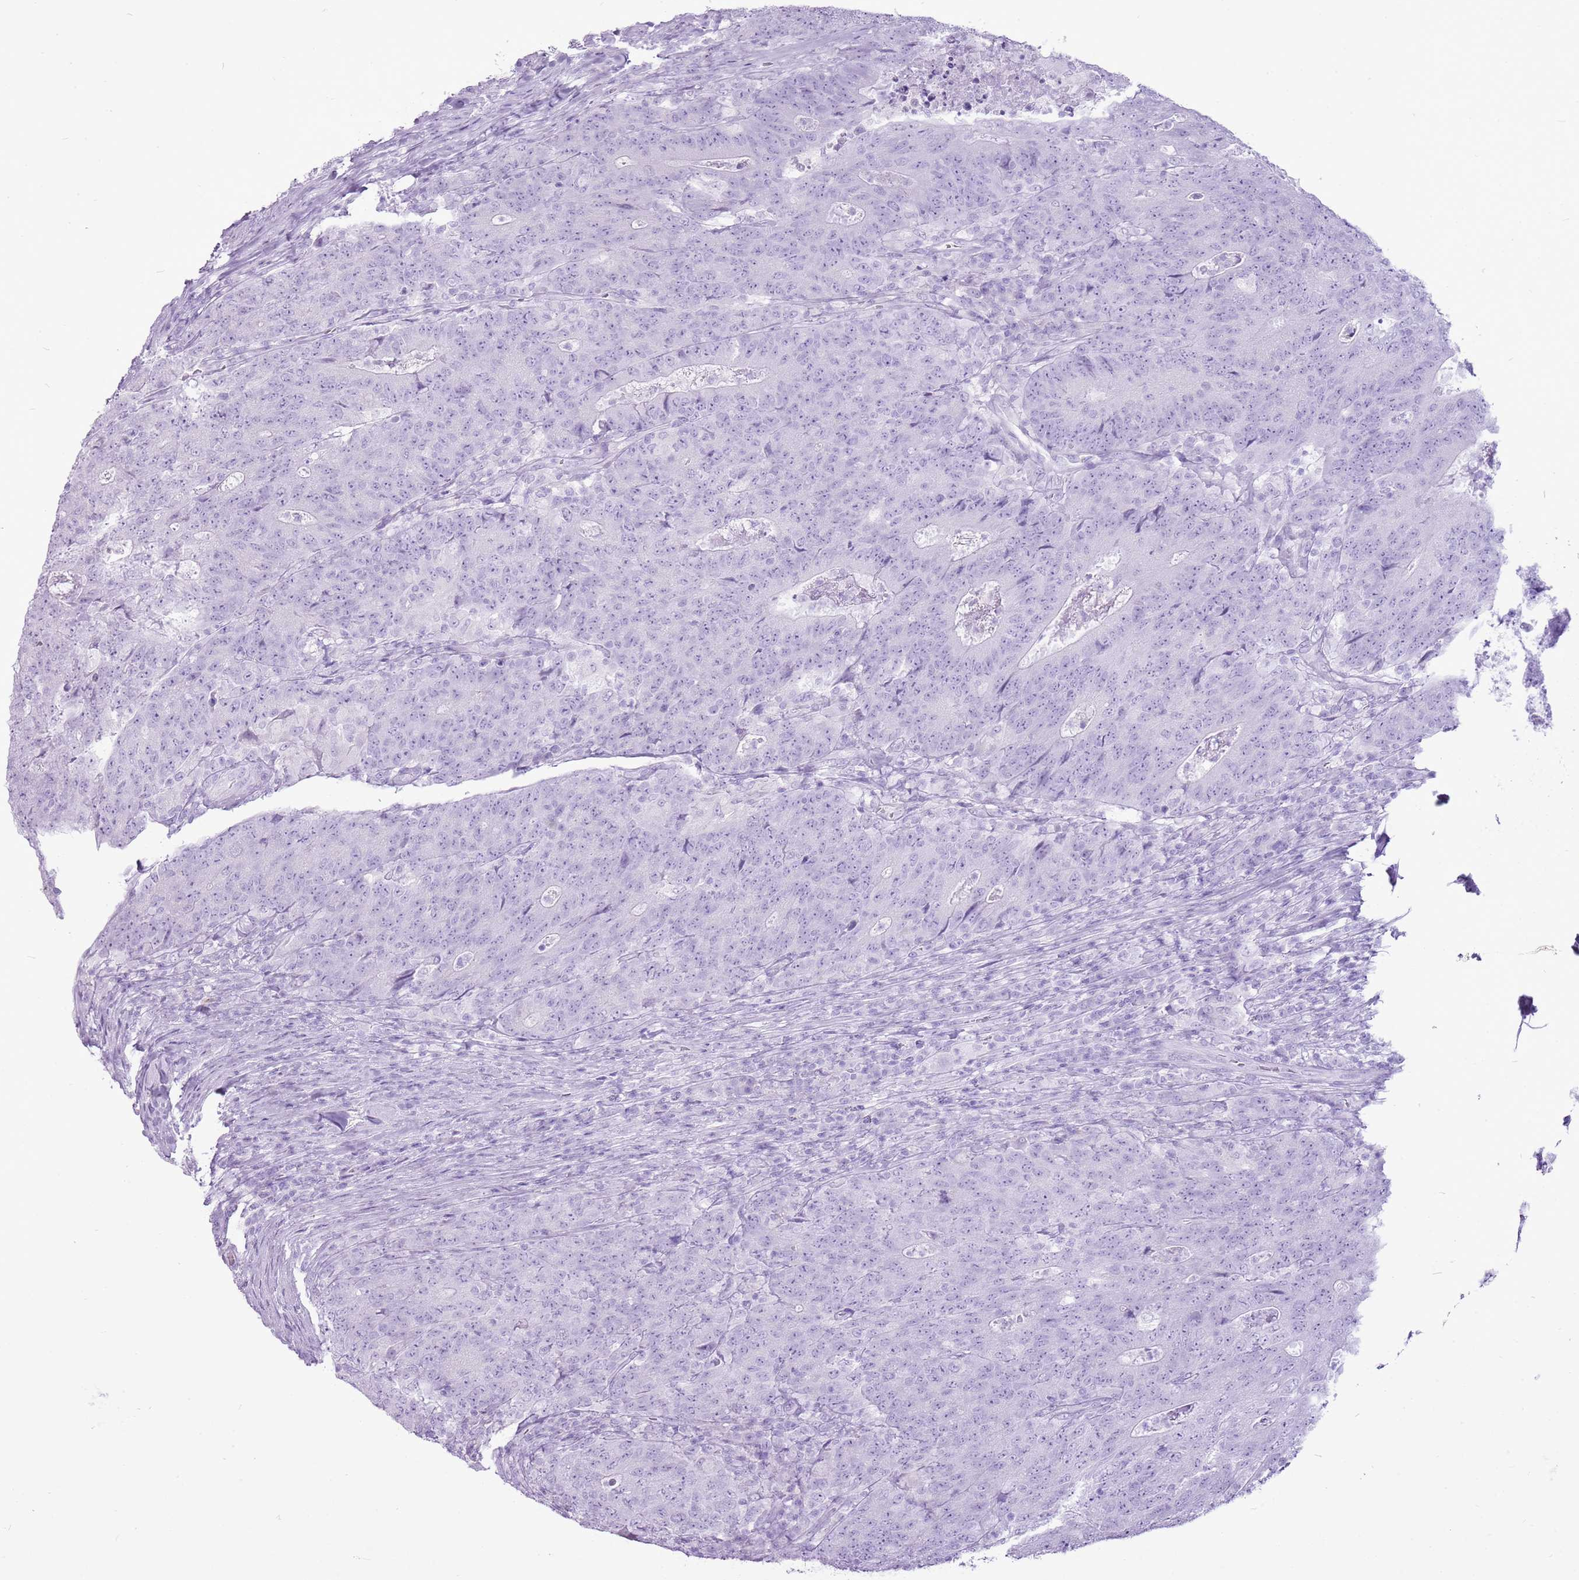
{"staining": {"intensity": "negative", "quantity": "none", "location": "none"}, "tissue": "colorectal cancer", "cell_type": "Tumor cells", "image_type": "cancer", "snomed": [{"axis": "morphology", "description": "Adenocarcinoma, NOS"}, {"axis": "topography", "description": "Colon"}], "caption": "A histopathology image of adenocarcinoma (colorectal) stained for a protein displays no brown staining in tumor cells.", "gene": "CNFN", "patient": {"sex": "female", "age": 75}}